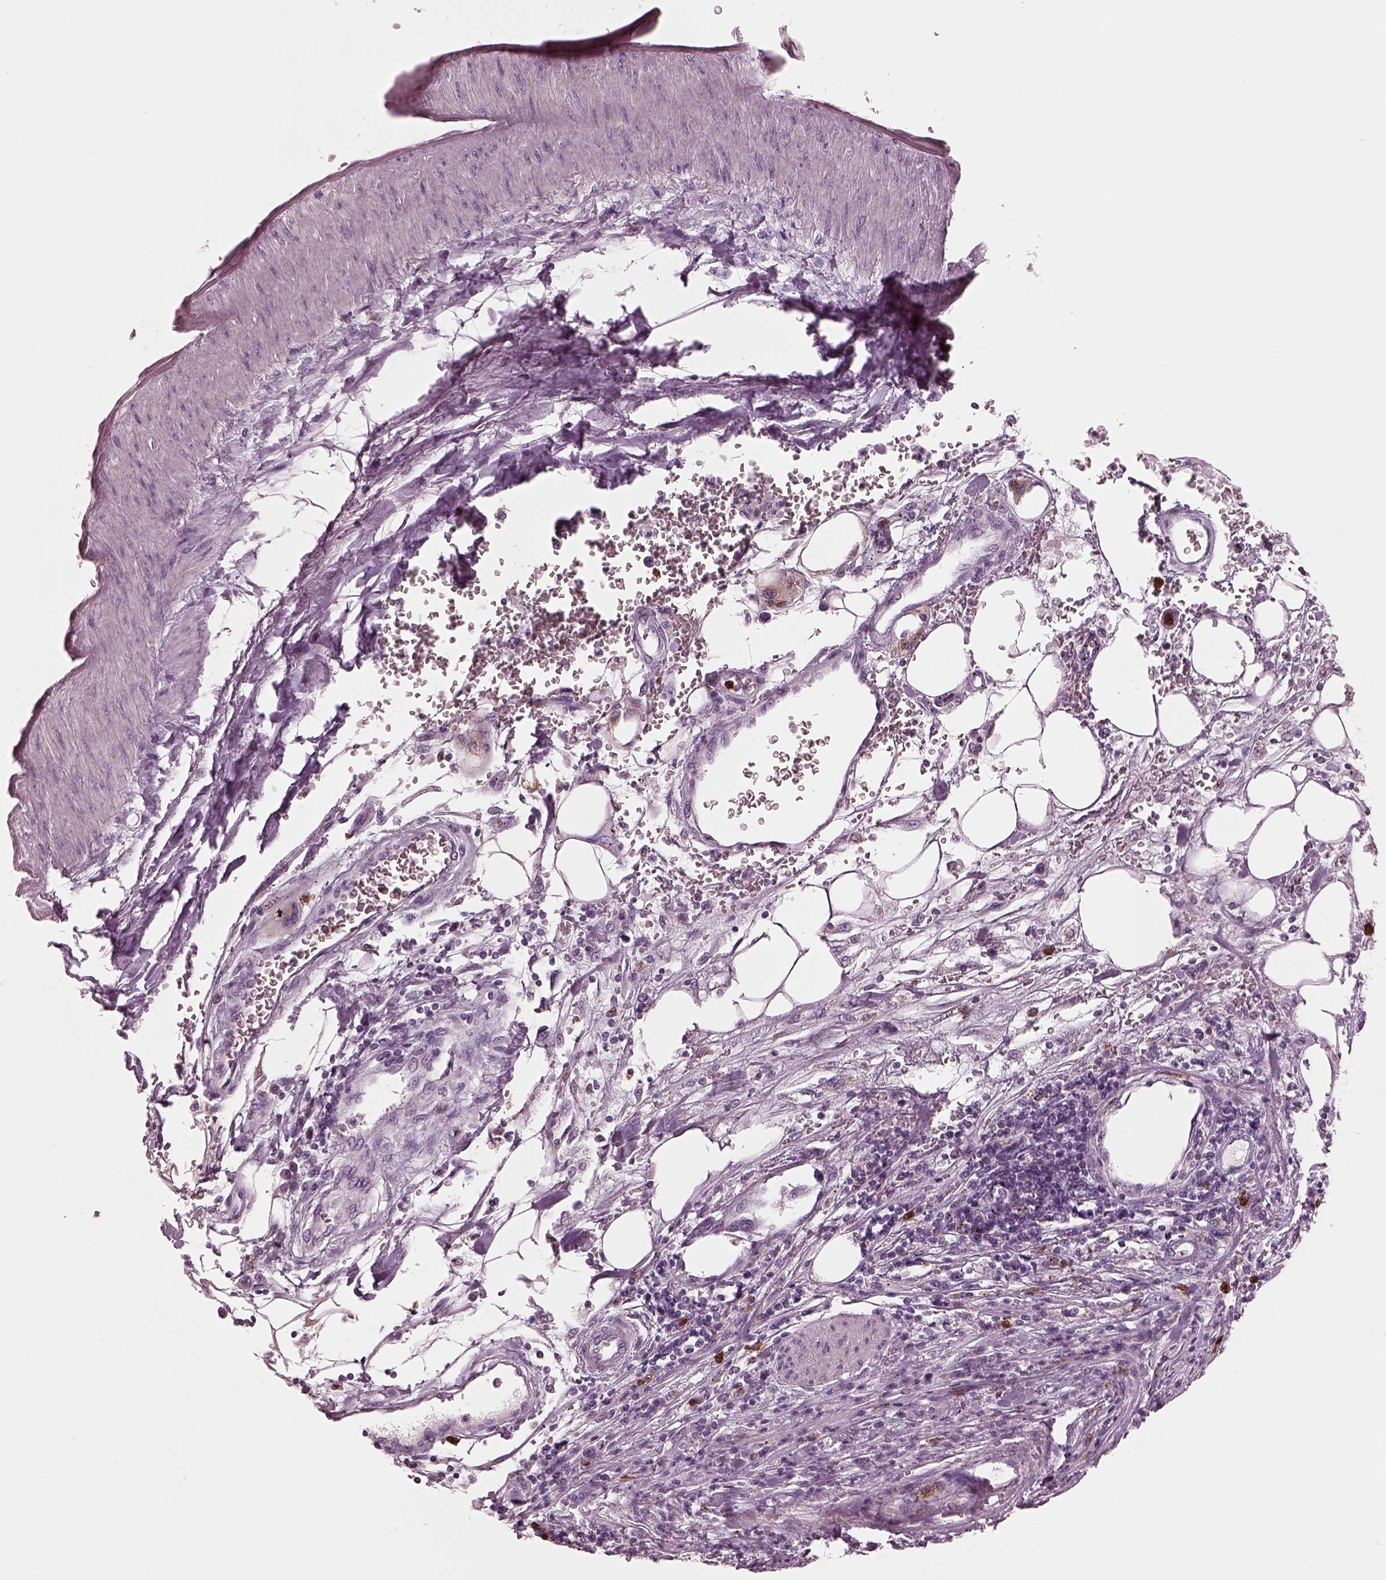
{"staining": {"intensity": "negative", "quantity": "none", "location": "none"}, "tissue": "pancreatic cancer", "cell_type": "Tumor cells", "image_type": "cancer", "snomed": [{"axis": "morphology", "description": "Adenocarcinoma, NOS"}, {"axis": "topography", "description": "Pancreas"}], "caption": "Protein analysis of adenocarcinoma (pancreatic) shows no significant expression in tumor cells.", "gene": "SLAMF8", "patient": {"sex": "female", "age": 61}}